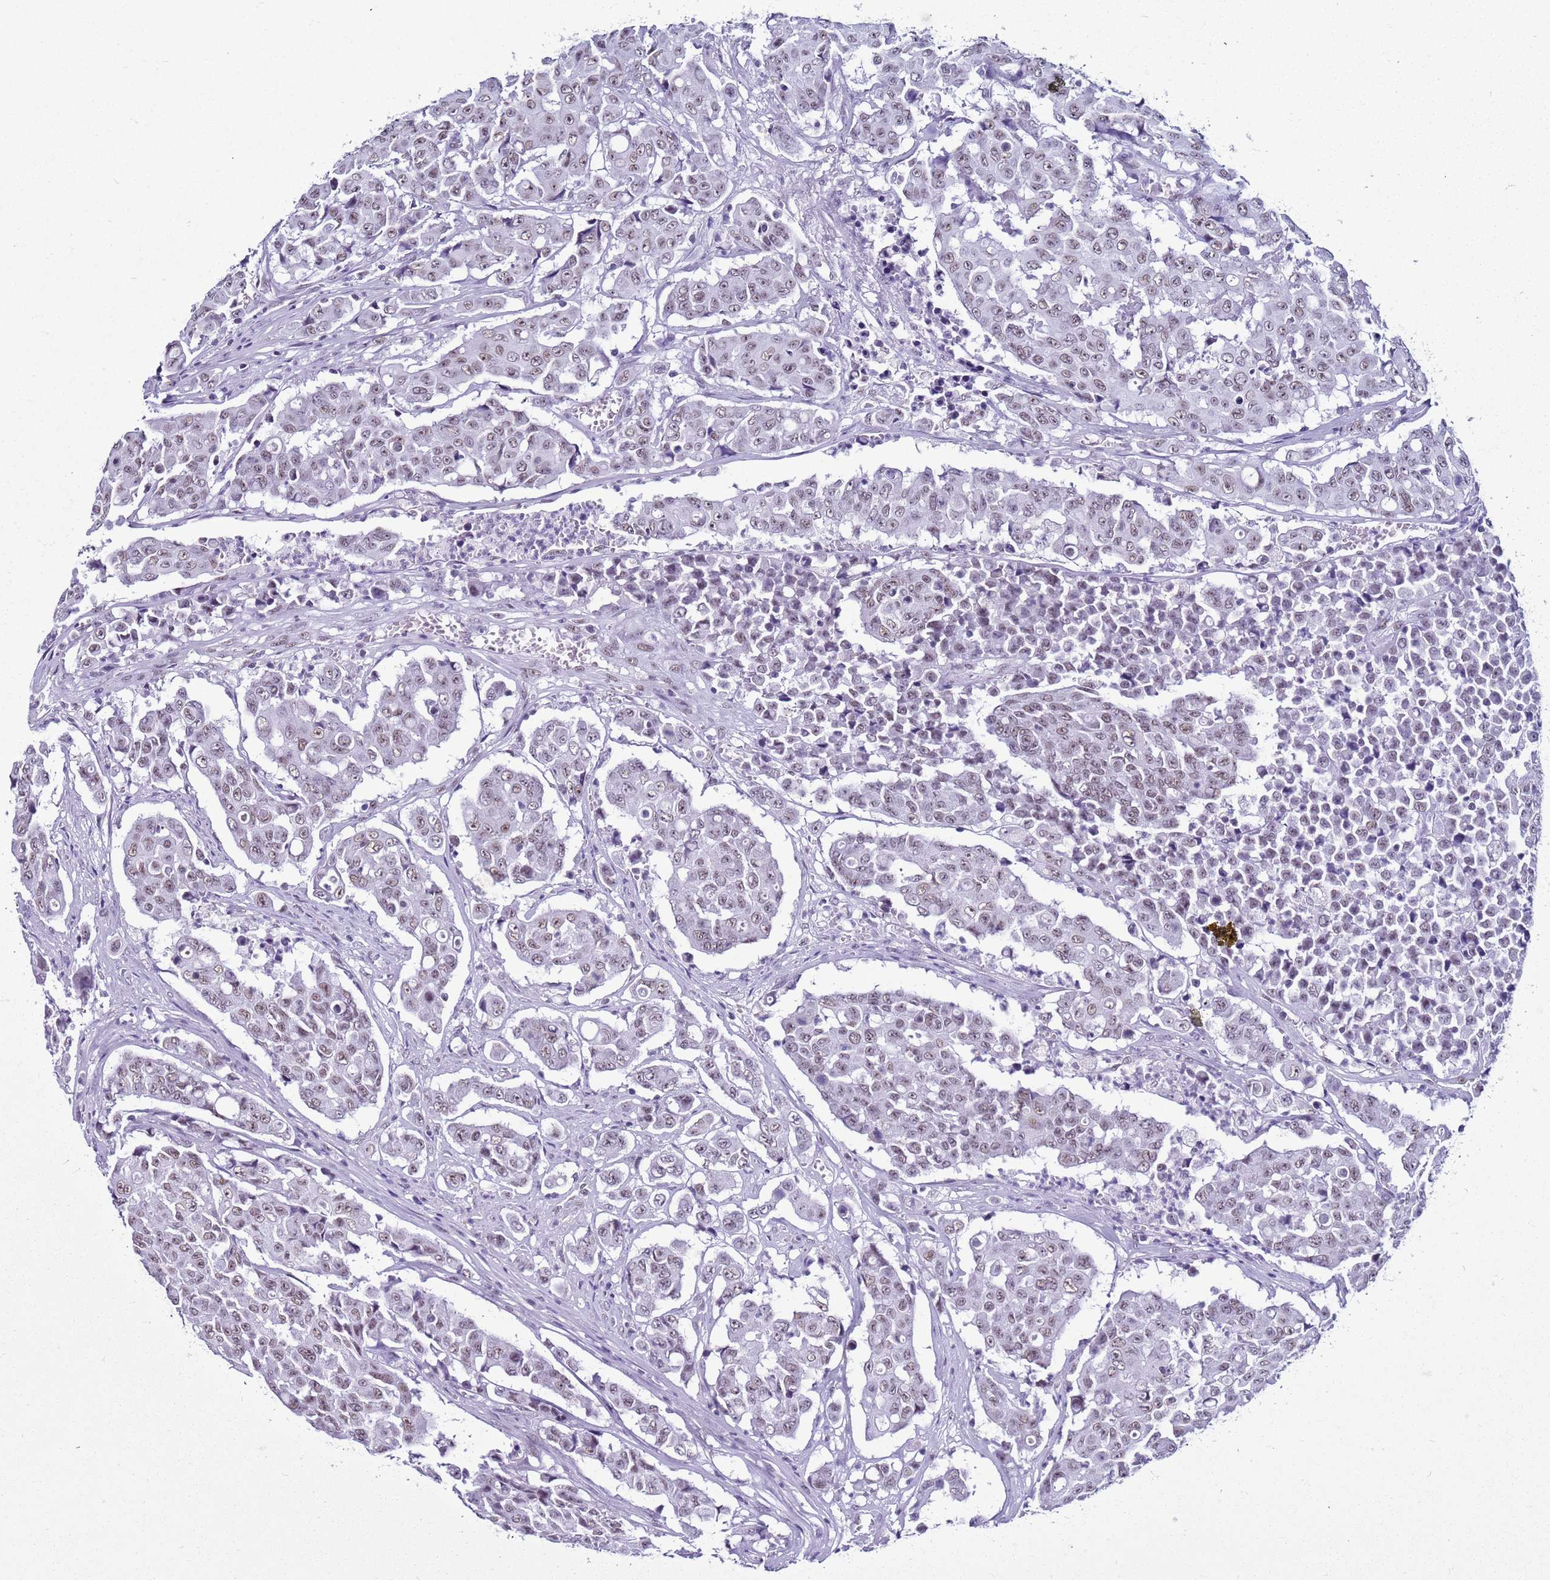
{"staining": {"intensity": "weak", "quantity": ">75%", "location": "nuclear"}, "tissue": "colorectal cancer", "cell_type": "Tumor cells", "image_type": "cancer", "snomed": [{"axis": "morphology", "description": "Adenocarcinoma, NOS"}, {"axis": "topography", "description": "Colon"}], "caption": "Brown immunohistochemical staining in colorectal adenocarcinoma displays weak nuclear expression in about >75% of tumor cells. (DAB IHC, brown staining for protein, blue staining for nuclei).", "gene": "DHX15", "patient": {"sex": "male", "age": 51}}